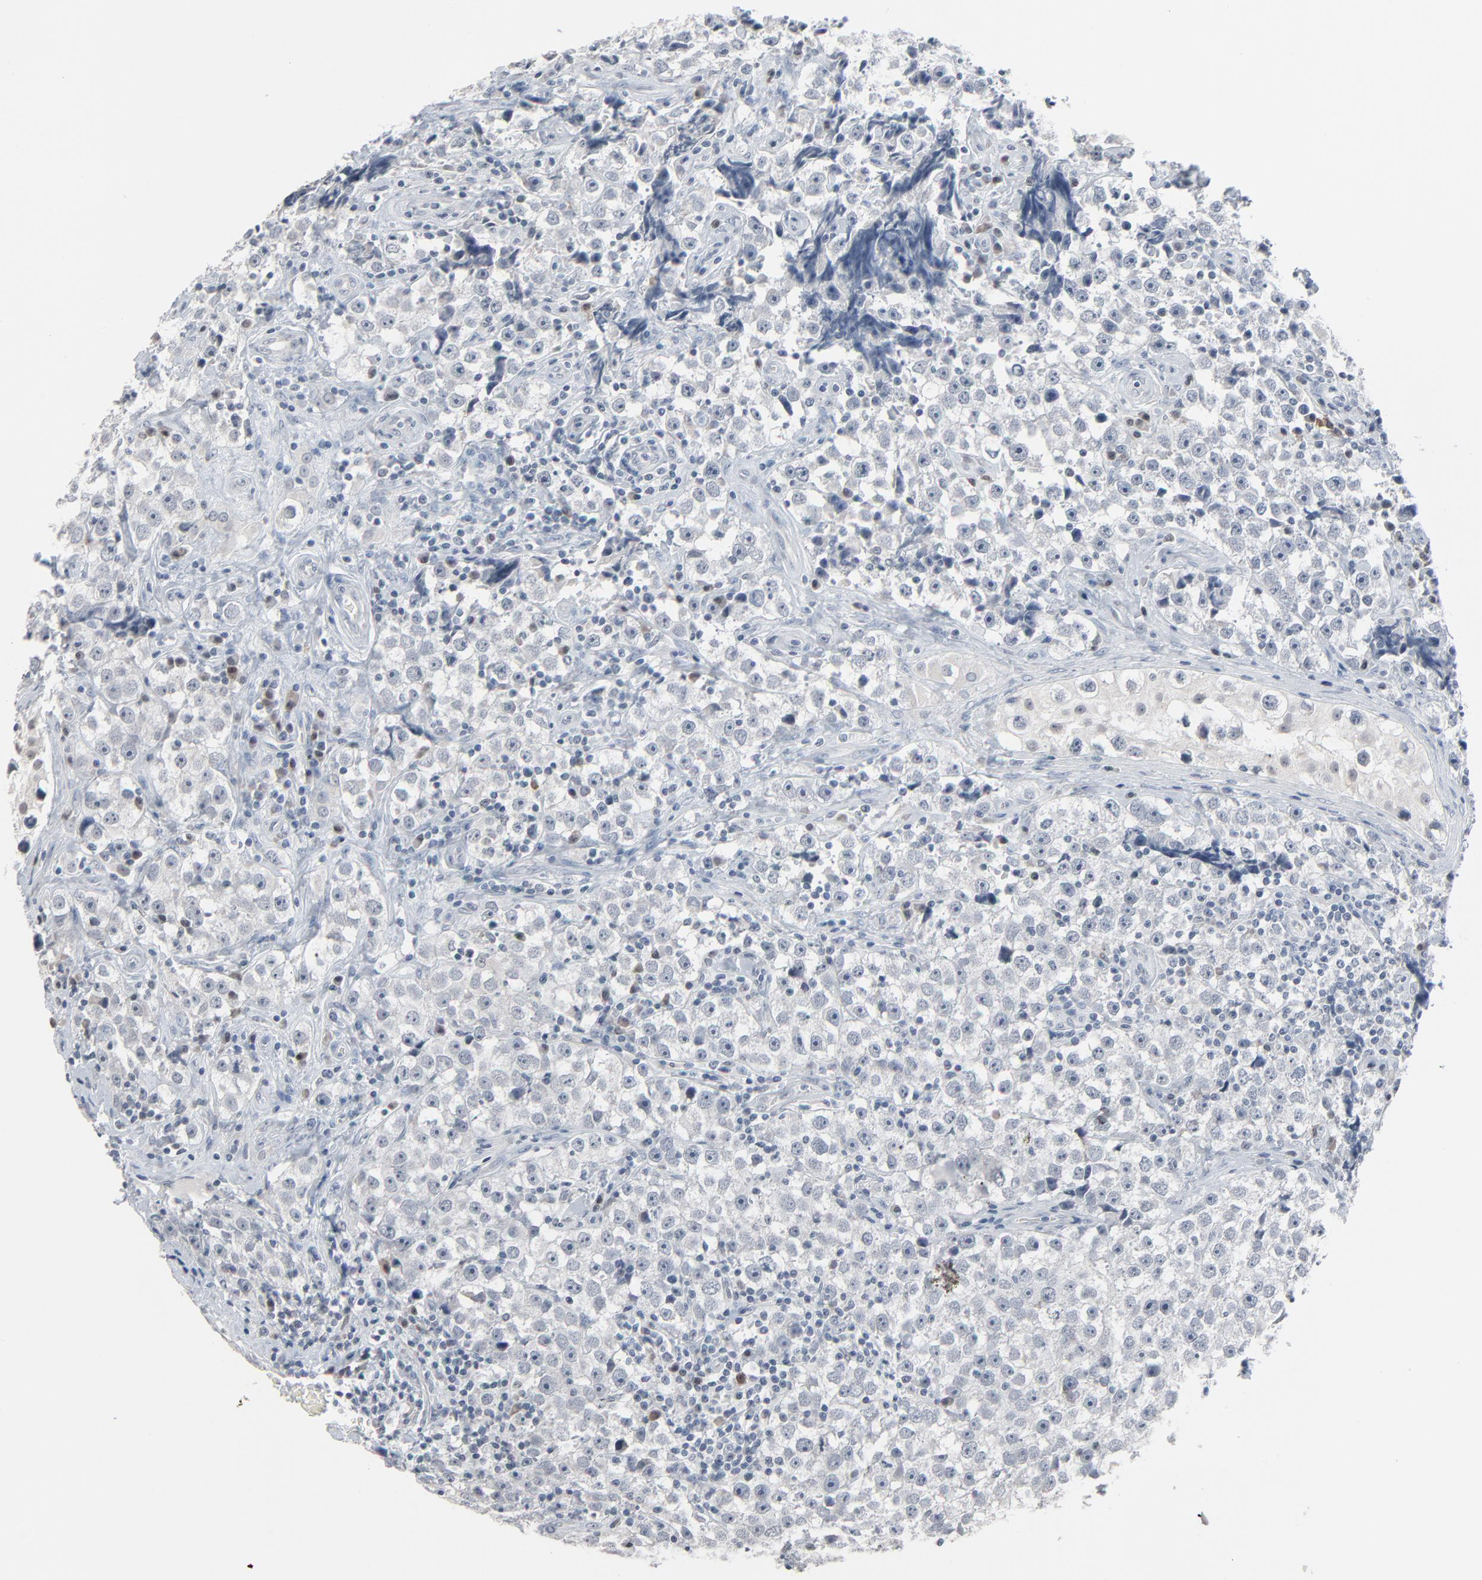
{"staining": {"intensity": "negative", "quantity": "none", "location": "none"}, "tissue": "testis cancer", "cell_type": "Tumor cells", "image_type": "cancer", "snomed": [{"axis": "morphology", "description": "Seminoma, NOS"}, {"axis": "topography", "description": "Testis"}], "caption": "This is an IHC micrograph of human testis cancer (seminoma). There is no positivity in tumor cells.", "gene": "SAGE1", "patient": {"sex": "male", "age": 32}}